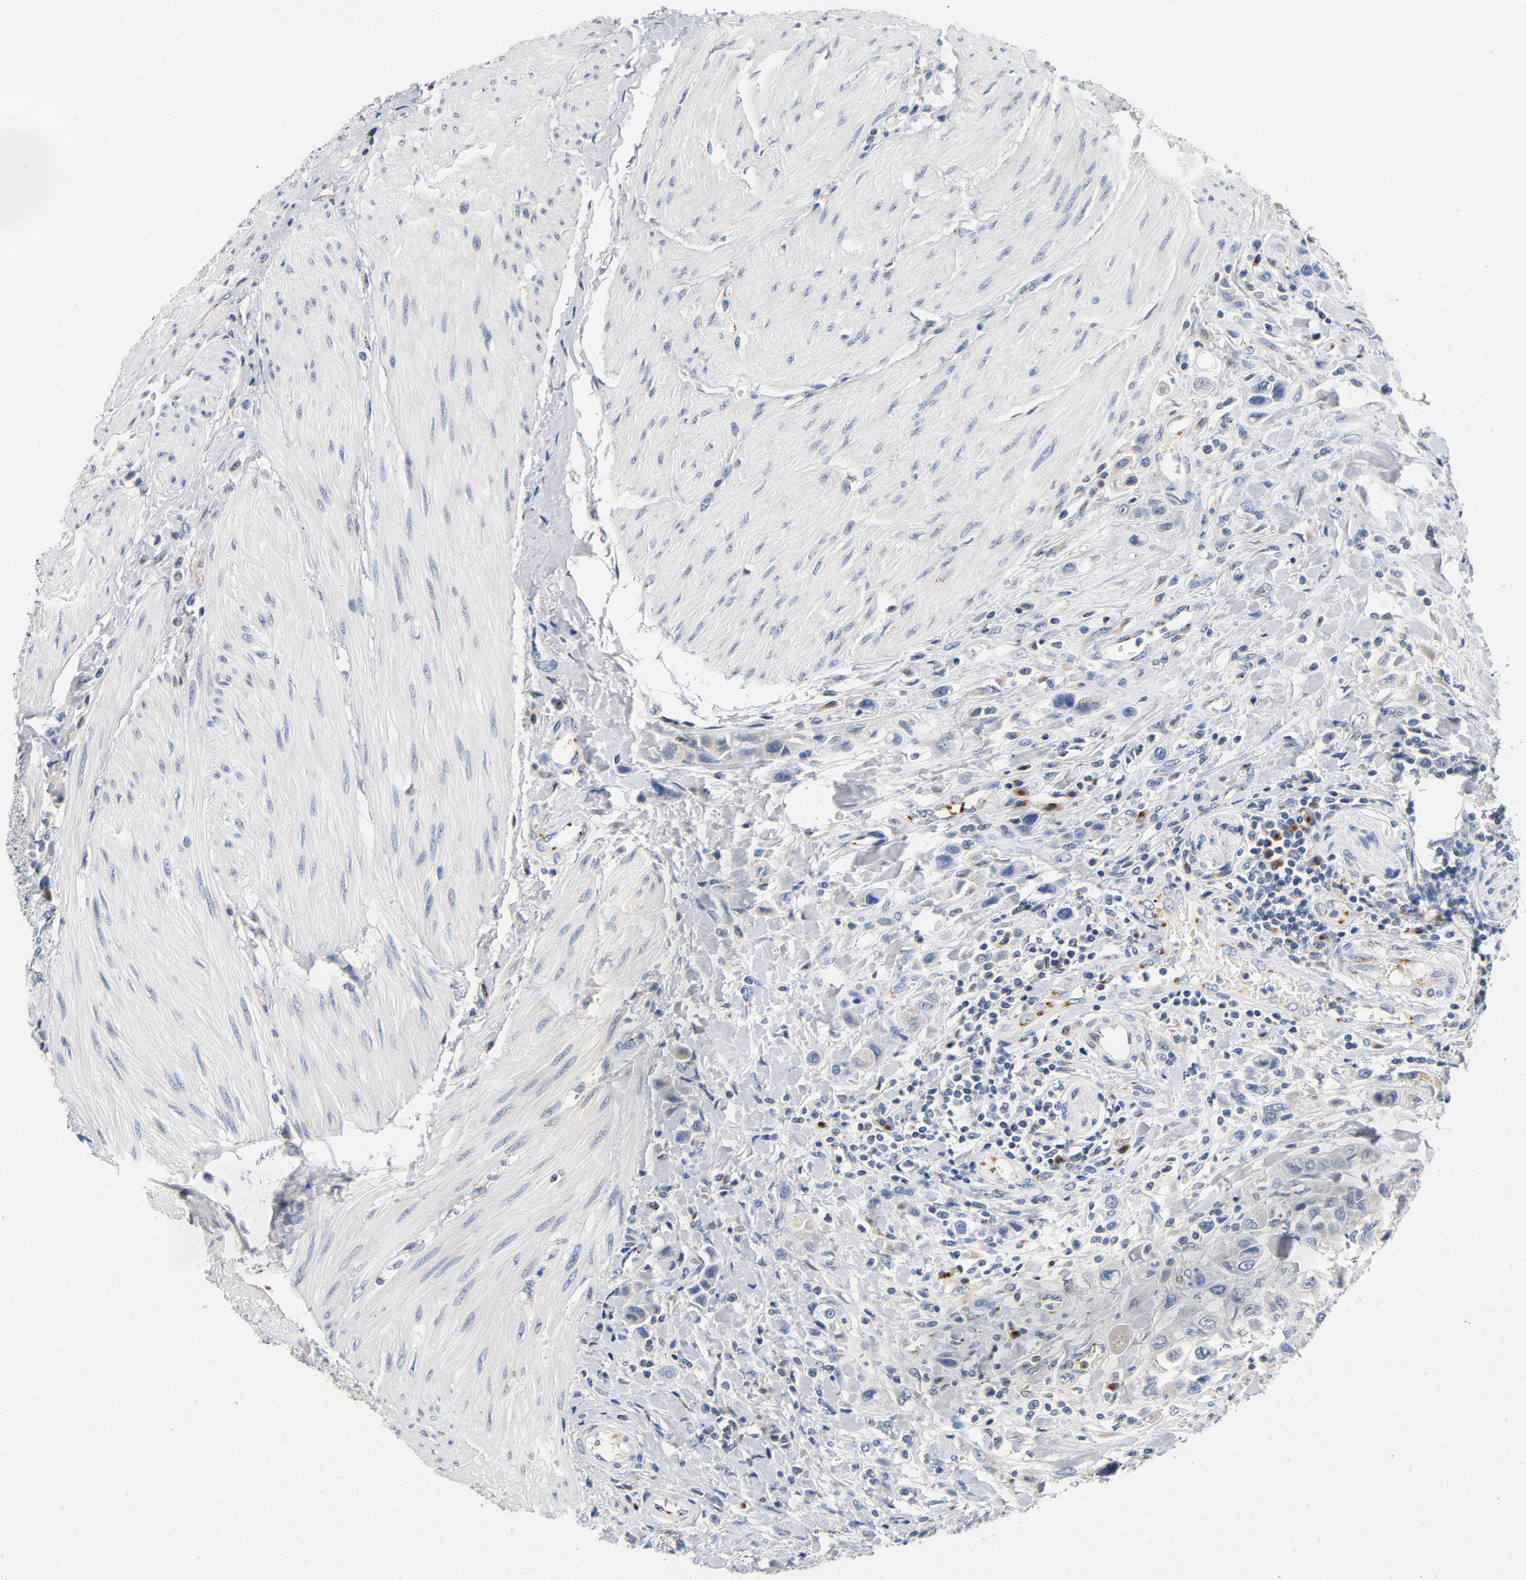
{"staining": {"intensity": "negative", "quantity": "none", "location": "none"}, "tissue": "urothelial cancer", "cell_type": "Tumor cells", "image_type": "cancer", "snomed": [{"axis": "morphology", "description": "Urothelial carcinoma, High grade"}, {"axis": "topography", "description": "Urinary bladder"}], "caption": "The immunohistochemistry (IHC) image has no significant positivity in tumor cells of urothelial cancer tissue.", "gene": "LMAN2", "patient": {"sex": "male", "age": 50}}